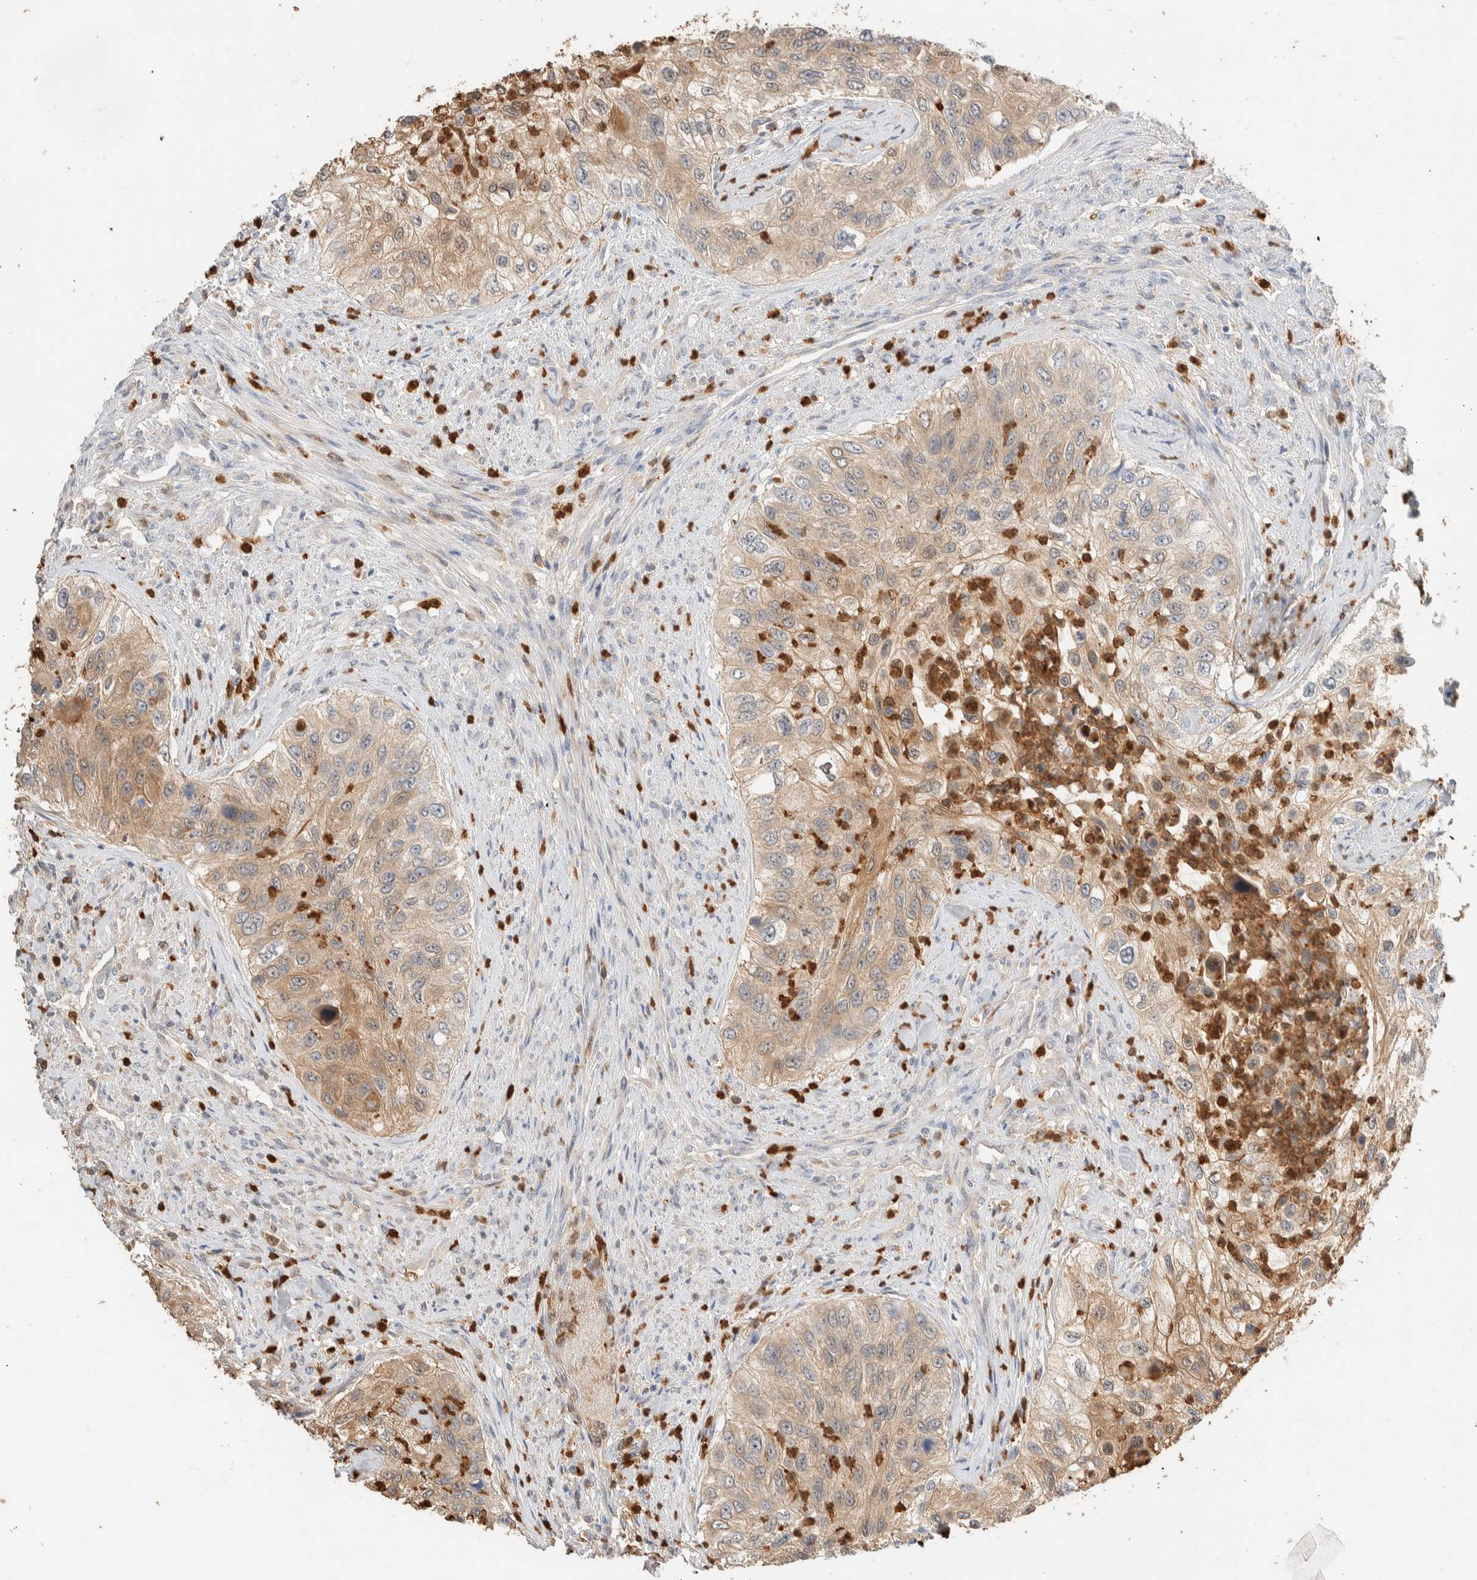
{"staining": {"intensity": "weak", "quantity": "25%-75%", "location": "cytoplasmic/membranous"}, "tissue": "urothelial cancer", "cell_type": "Tumor cells", "image_type": "cancer", "snomed": [{"axis": "morphology", "description": "Urothelial carcinoma, High grade"}, {"axis": "topography", "description": "Urinary bladder"}], "caption": "Tumor cells demonstrate low levels of weak cytoplasmic/membranous positivity in approximately 25%-75% of cells in human high-grade urothelial carcinoma. (DAB IHC, brown staining for protein, blue staining for nuclei).", "gene": "SETD4", "patient": {"sex": "female", "age": 60}}